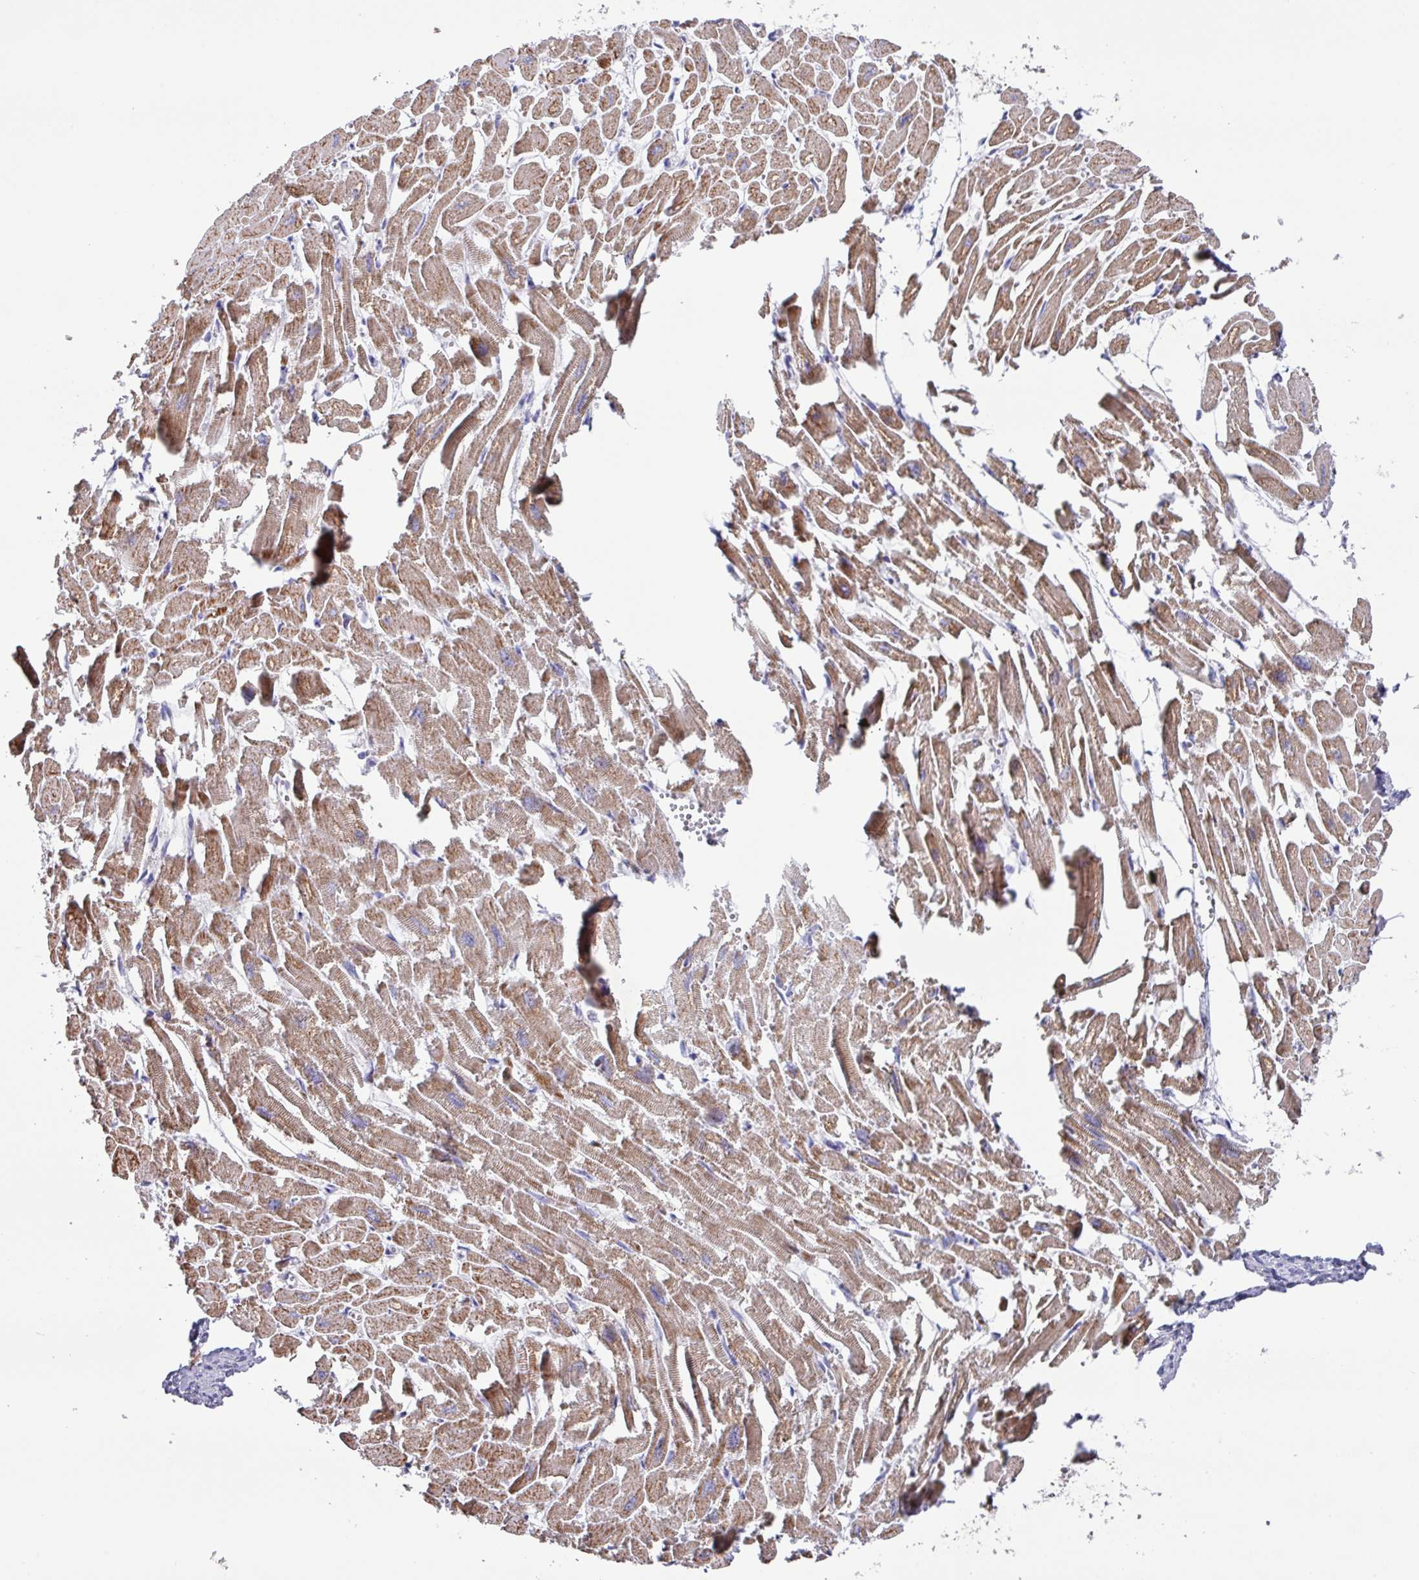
{"staining": {"intensity": "moderate", "quantity": ">75%", "location": "cytoplasmic/membranous"}, "tissue": "heart muscle", "cell_type": "Cardiomyocytes", "image_type": "normal", "snomed": [{"axis": "morphology", "description": "Normal tissue, NOS"}, {"axis": "topography", "description": "Heart"}], "caption": "Immunohistochemical staining of benign human heart muscle reveals moderate cytoplasmic/membranous protein positivity in about >75% of cardiomyocytes.", "gene": "MT", "patient": {"sex": "male", "age": 54}}